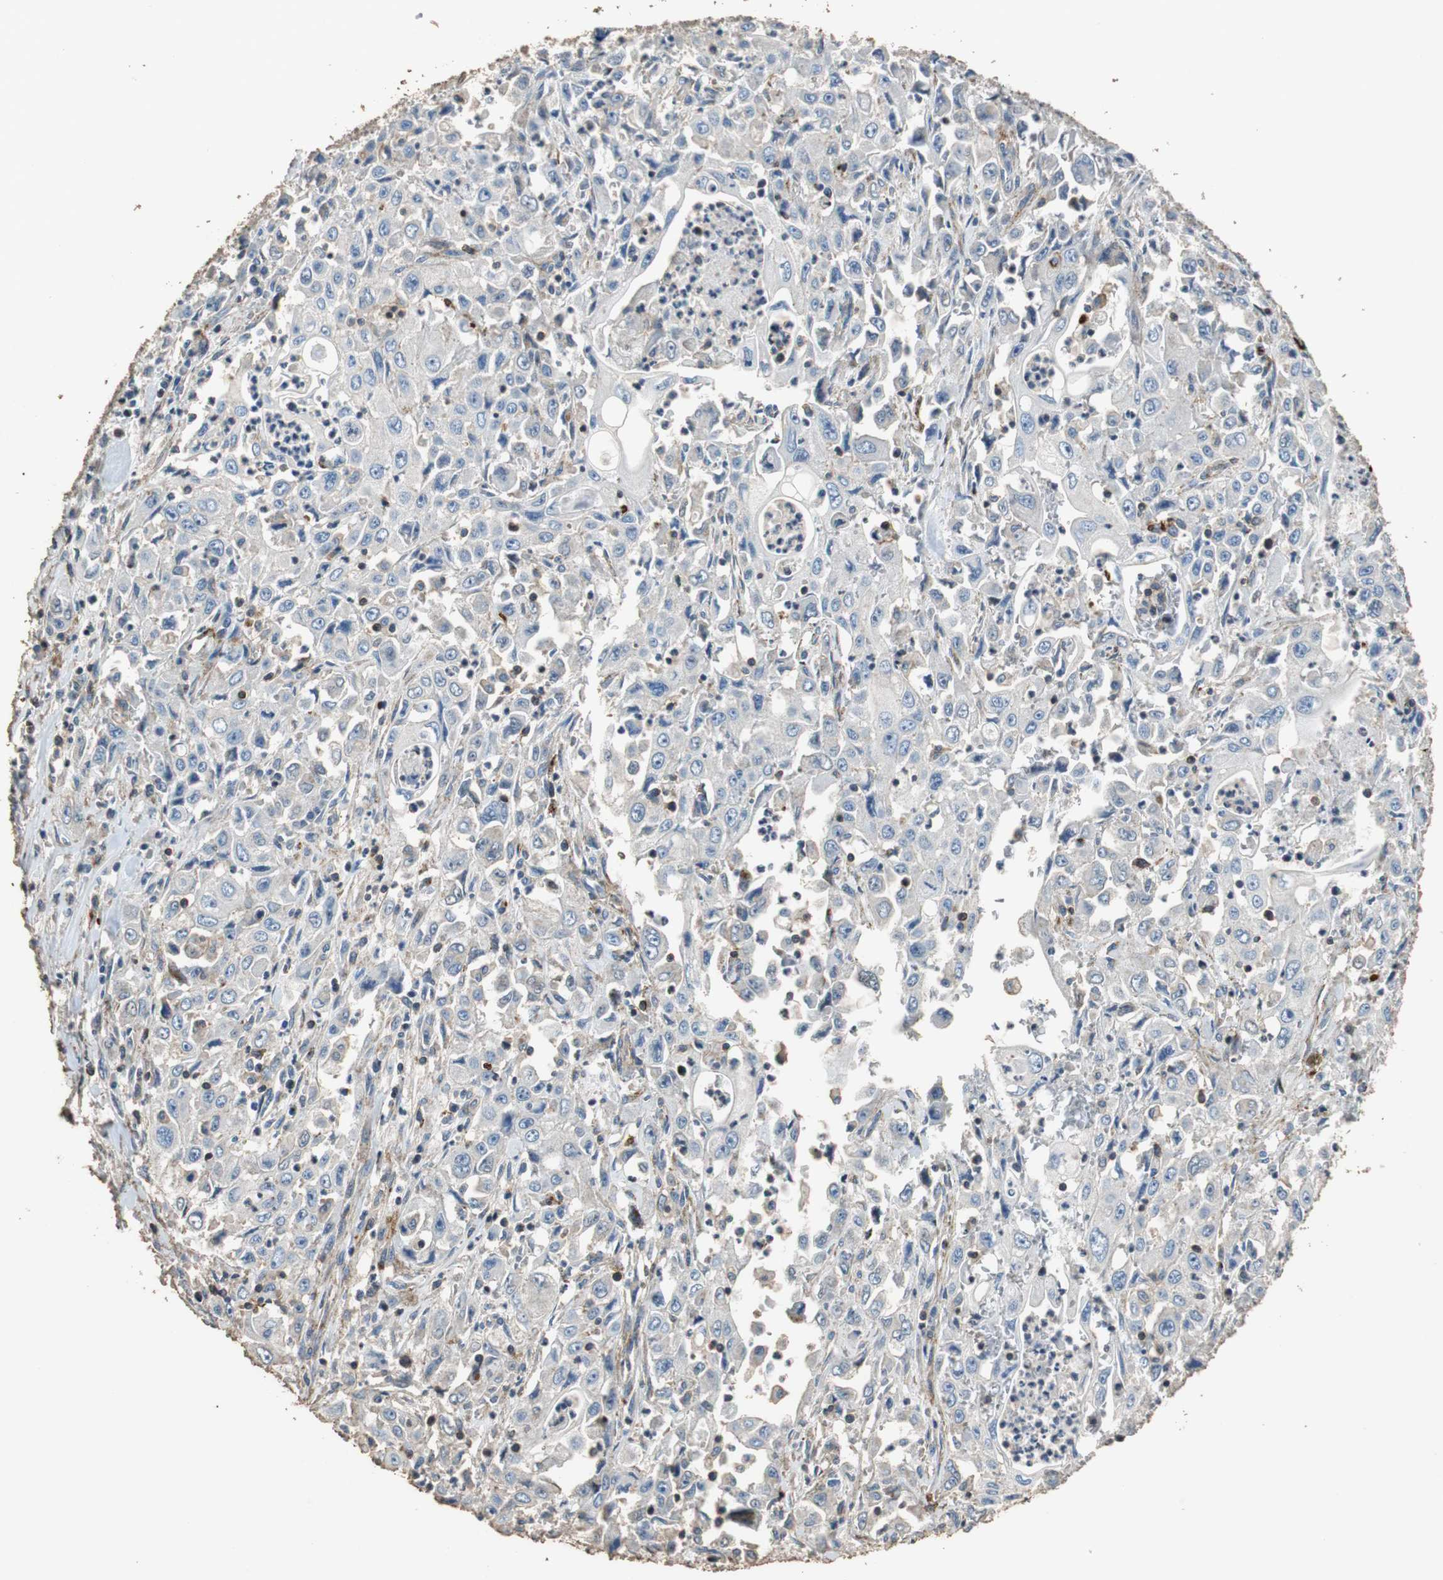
{"staining": {"intensity": "weak", "quantity": "<25%", "location": "cytoplasmic/membranous"}, "tissue": "pancreatic cancer", "cell_type": "Tumor cells", "image_type": "cancer", "snomed": [{"axis": "morphology", "description": "Adenocarcinoma, NOS"}, {"axis": "topography", "description": "Pancreas"}], "caption": "Tumor cells show no significant staining in adenocarcinoma (pancreatic).", "gene": "PRKRA", "patient": {"sex": "male", "age": 70}}